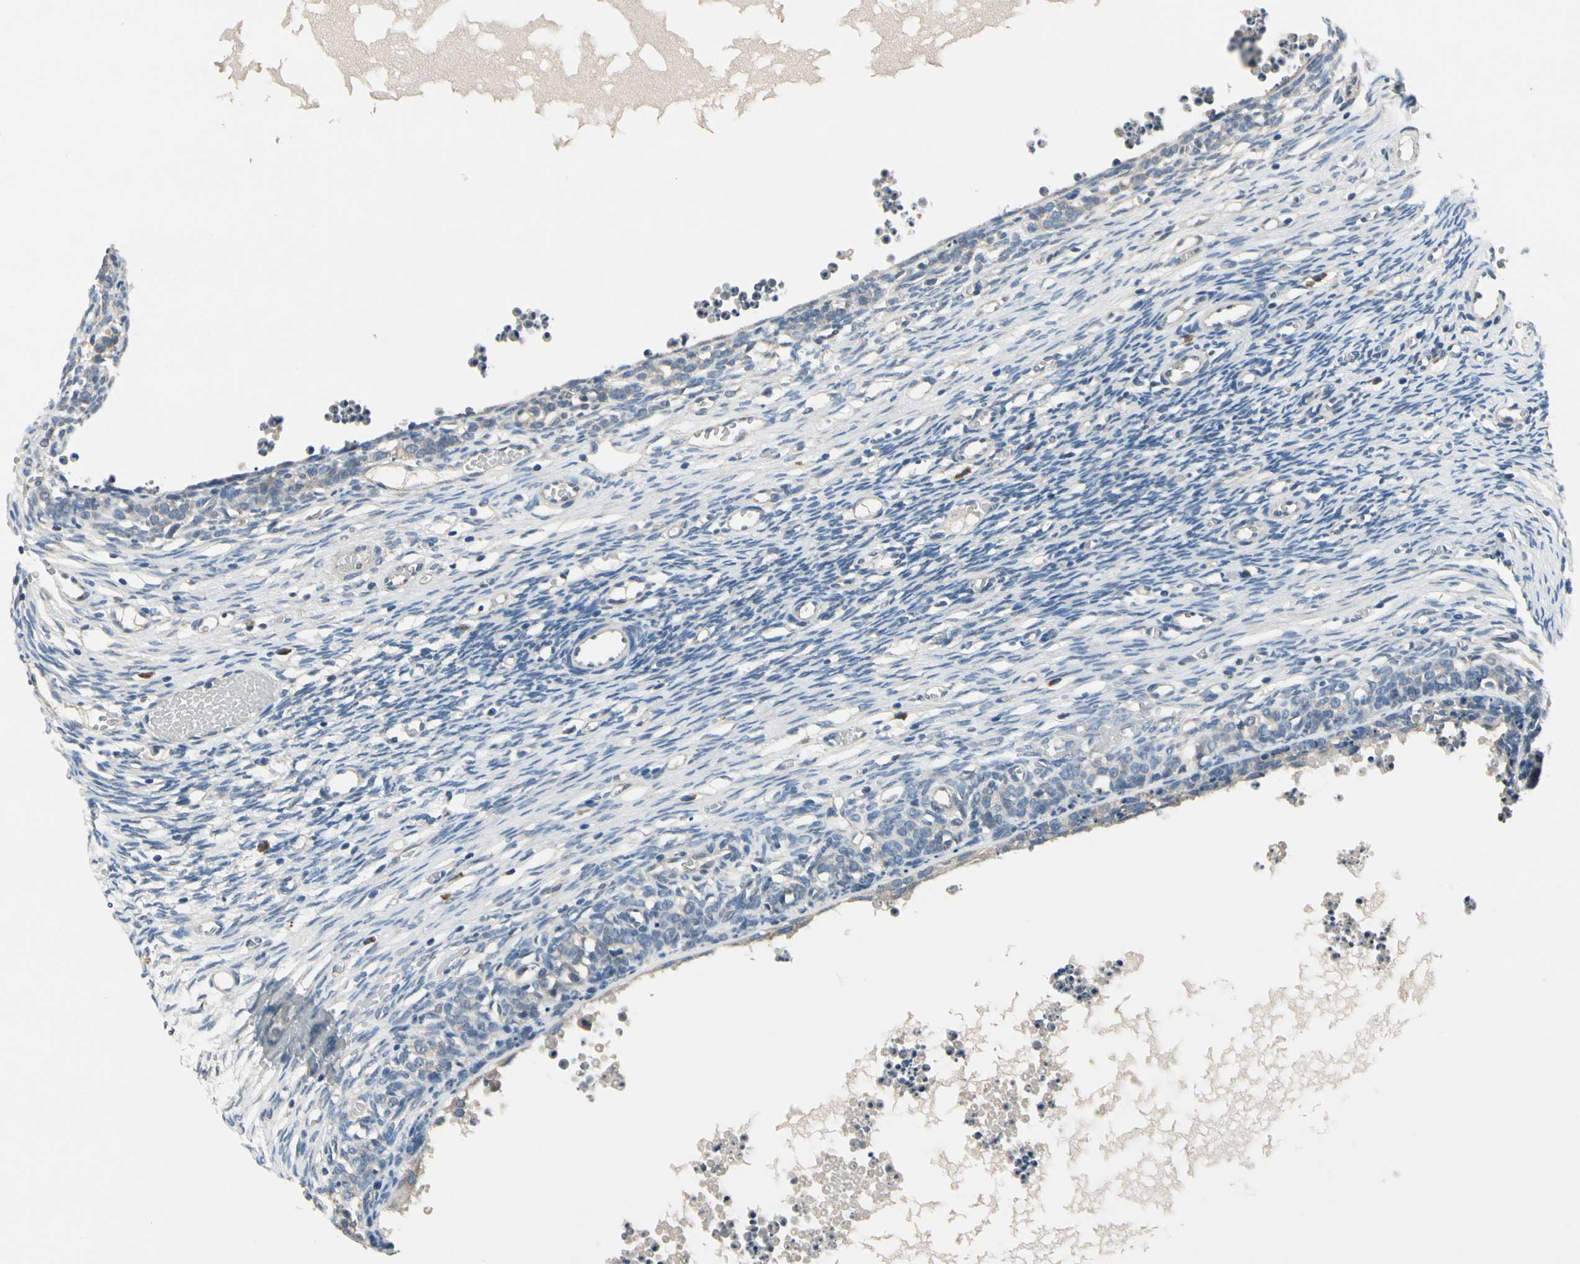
{"staining": {"intensity": "negative", "quantity": "none", "location": "none"}, "tissue": "ovary", "cell_type": "Follicle cells", "image_type": "normal", "snomed": [{"axis": "morphology", "description": "Normal tissue, NOS"}, {"axis": "topography", "description": "Ovary"}], "caption": "This is an immunohistochemistry micrograph of unremarkable ovary. There is no positivity in follicle cells.", "gene": "SELENOK", "patient": {"sex": "female", "age": 35}}